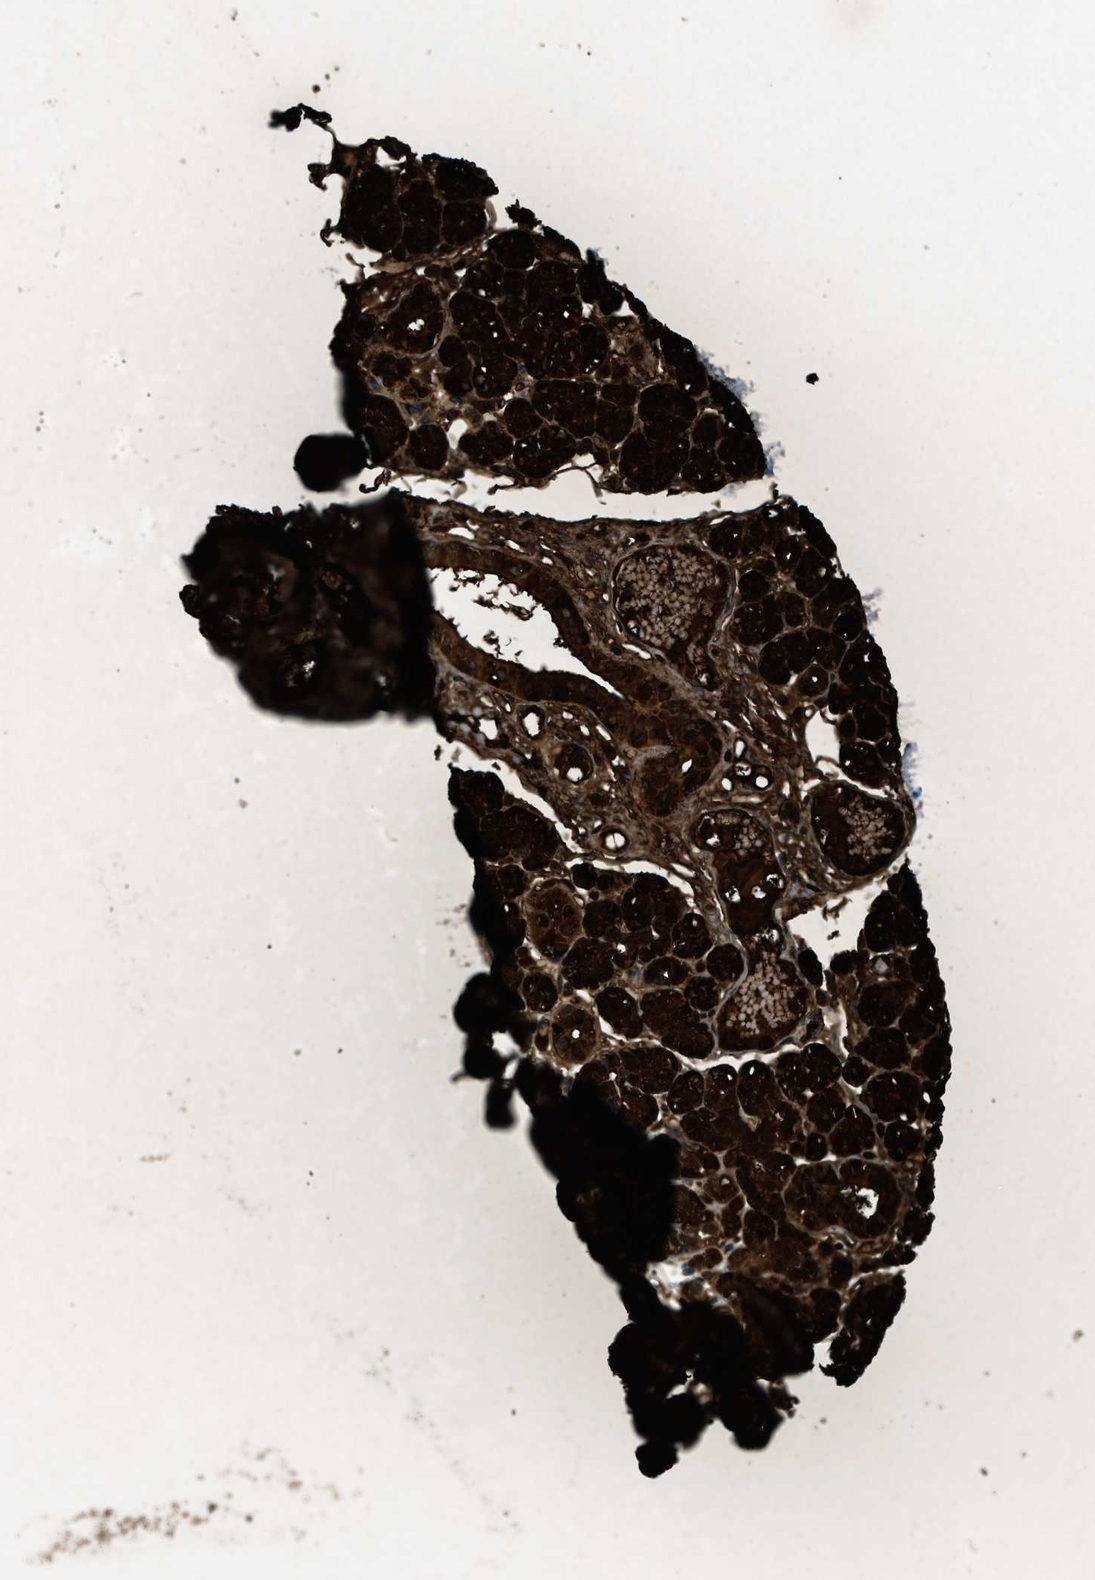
{"staining": {"intensity": "strong", "quantity": ">75%", "location": "cytoplasmic/membranous,nuclear"}, "tissue": "salivary gland", "cell_type": "Glandular cells", "image_type": "normal", "snomed": [{"axis": "morphology", "description": "Normal tissue, NOS"}, {"axis": "topography", "description": "Salivary gland"}], "caption": "Salivary gland stained for a protein (brown) demonstrates strong cytoplasmic/membranous,nuclear positive expression in approximately >75% of glandular cells.", "gene": "PHLDA1", "patient": {"sex": "male", "age": 63}}